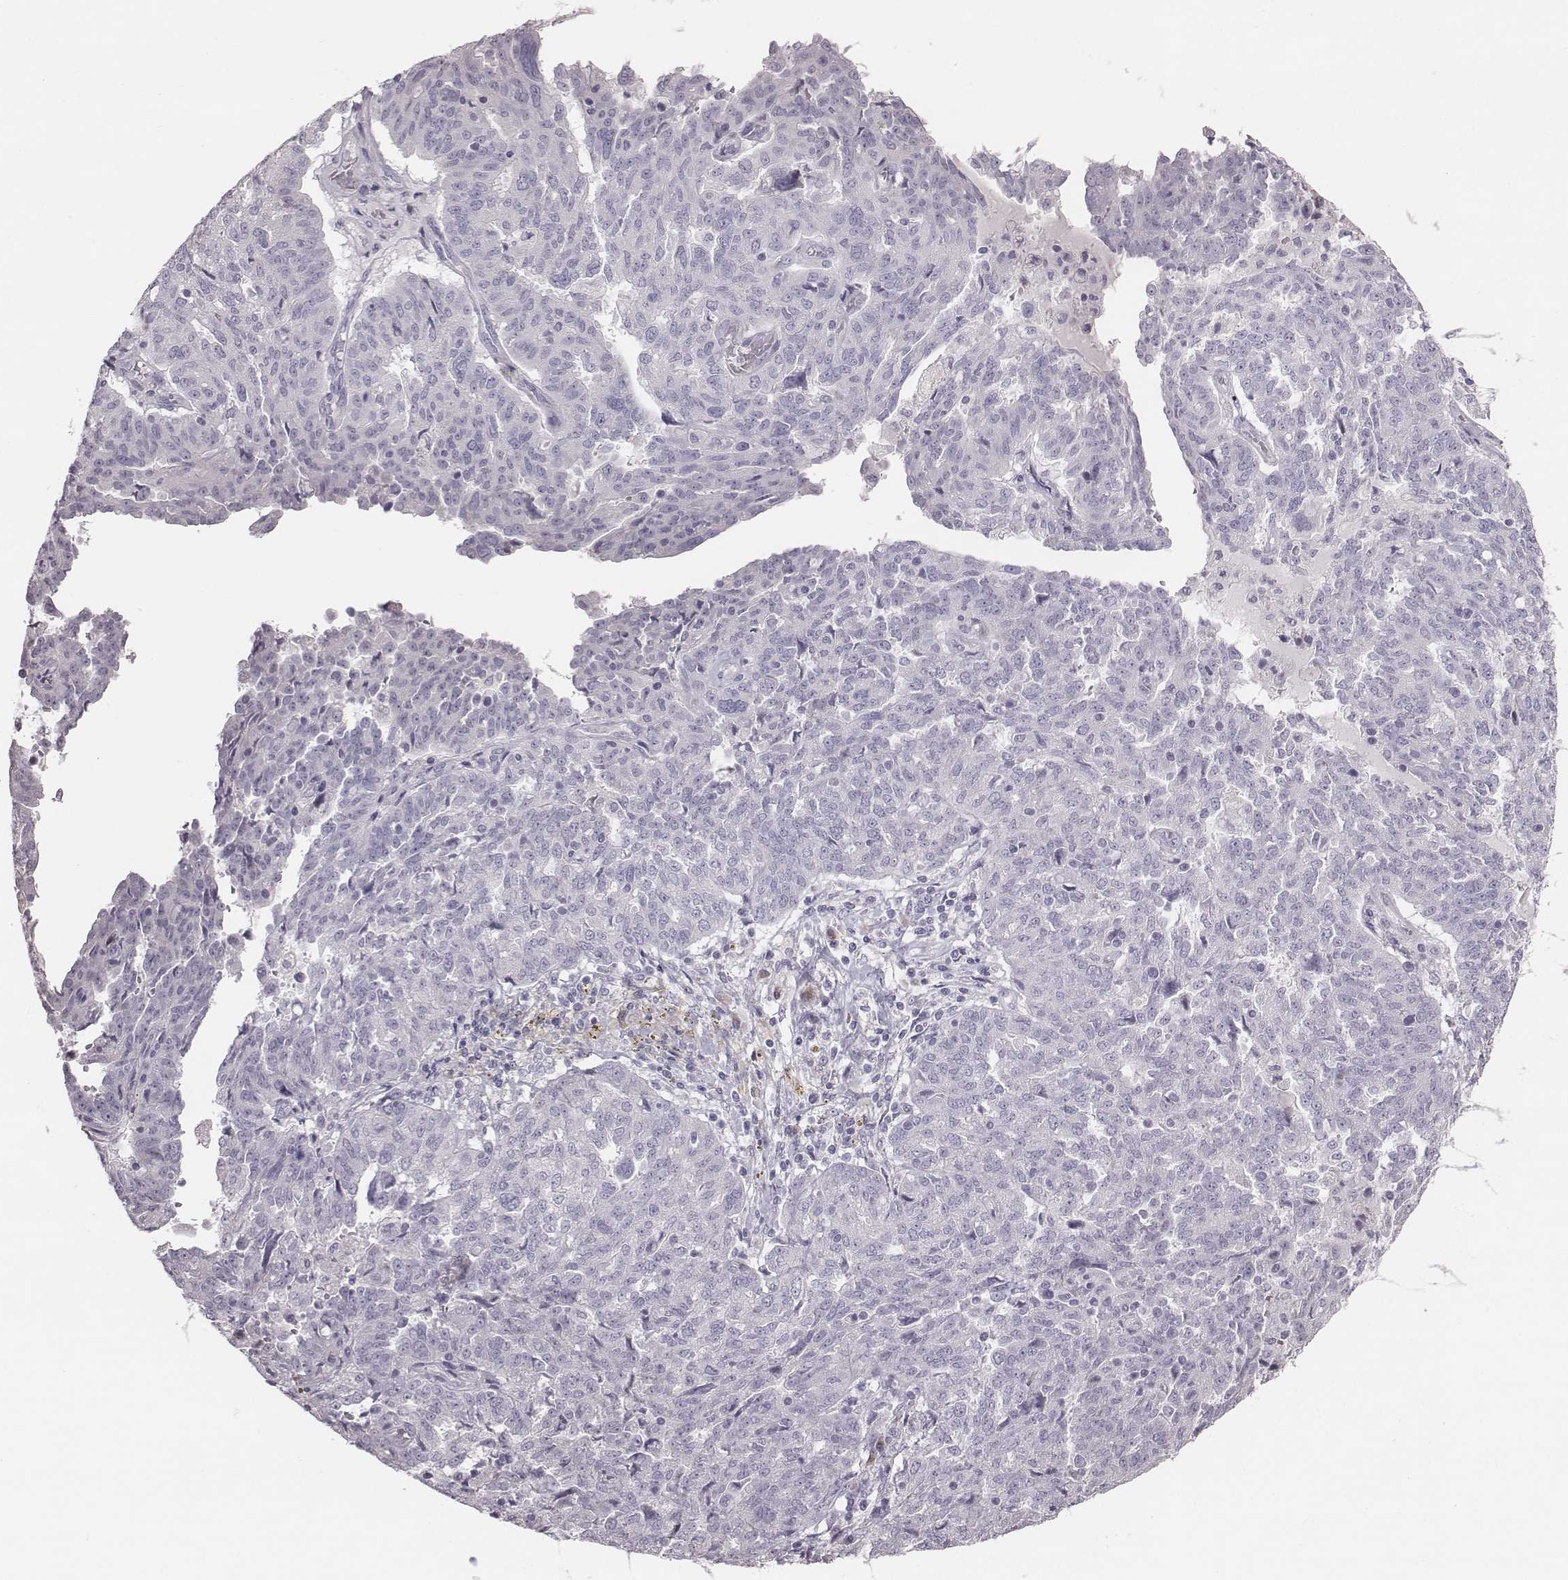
{"staining": {"intensity": "negative", "quantity": "none", "location": "none"}, "tissue": "ovarian cancer", "cell_type": "Tumor cells", "image_type": "cancer", "snomed": [{"axis": "morphology", "description": "Cystadenocarcinoma, serous, NOS"}, {"axis": "topography", "description": "Ovary"}], "caption": "This is an IHC photomicrograph of human ovarian serous cystadenocarcinoma. There is no staining in tumor cells.", "gene": "C6orf58", "patient": {"sex": "female", "age": 67}}